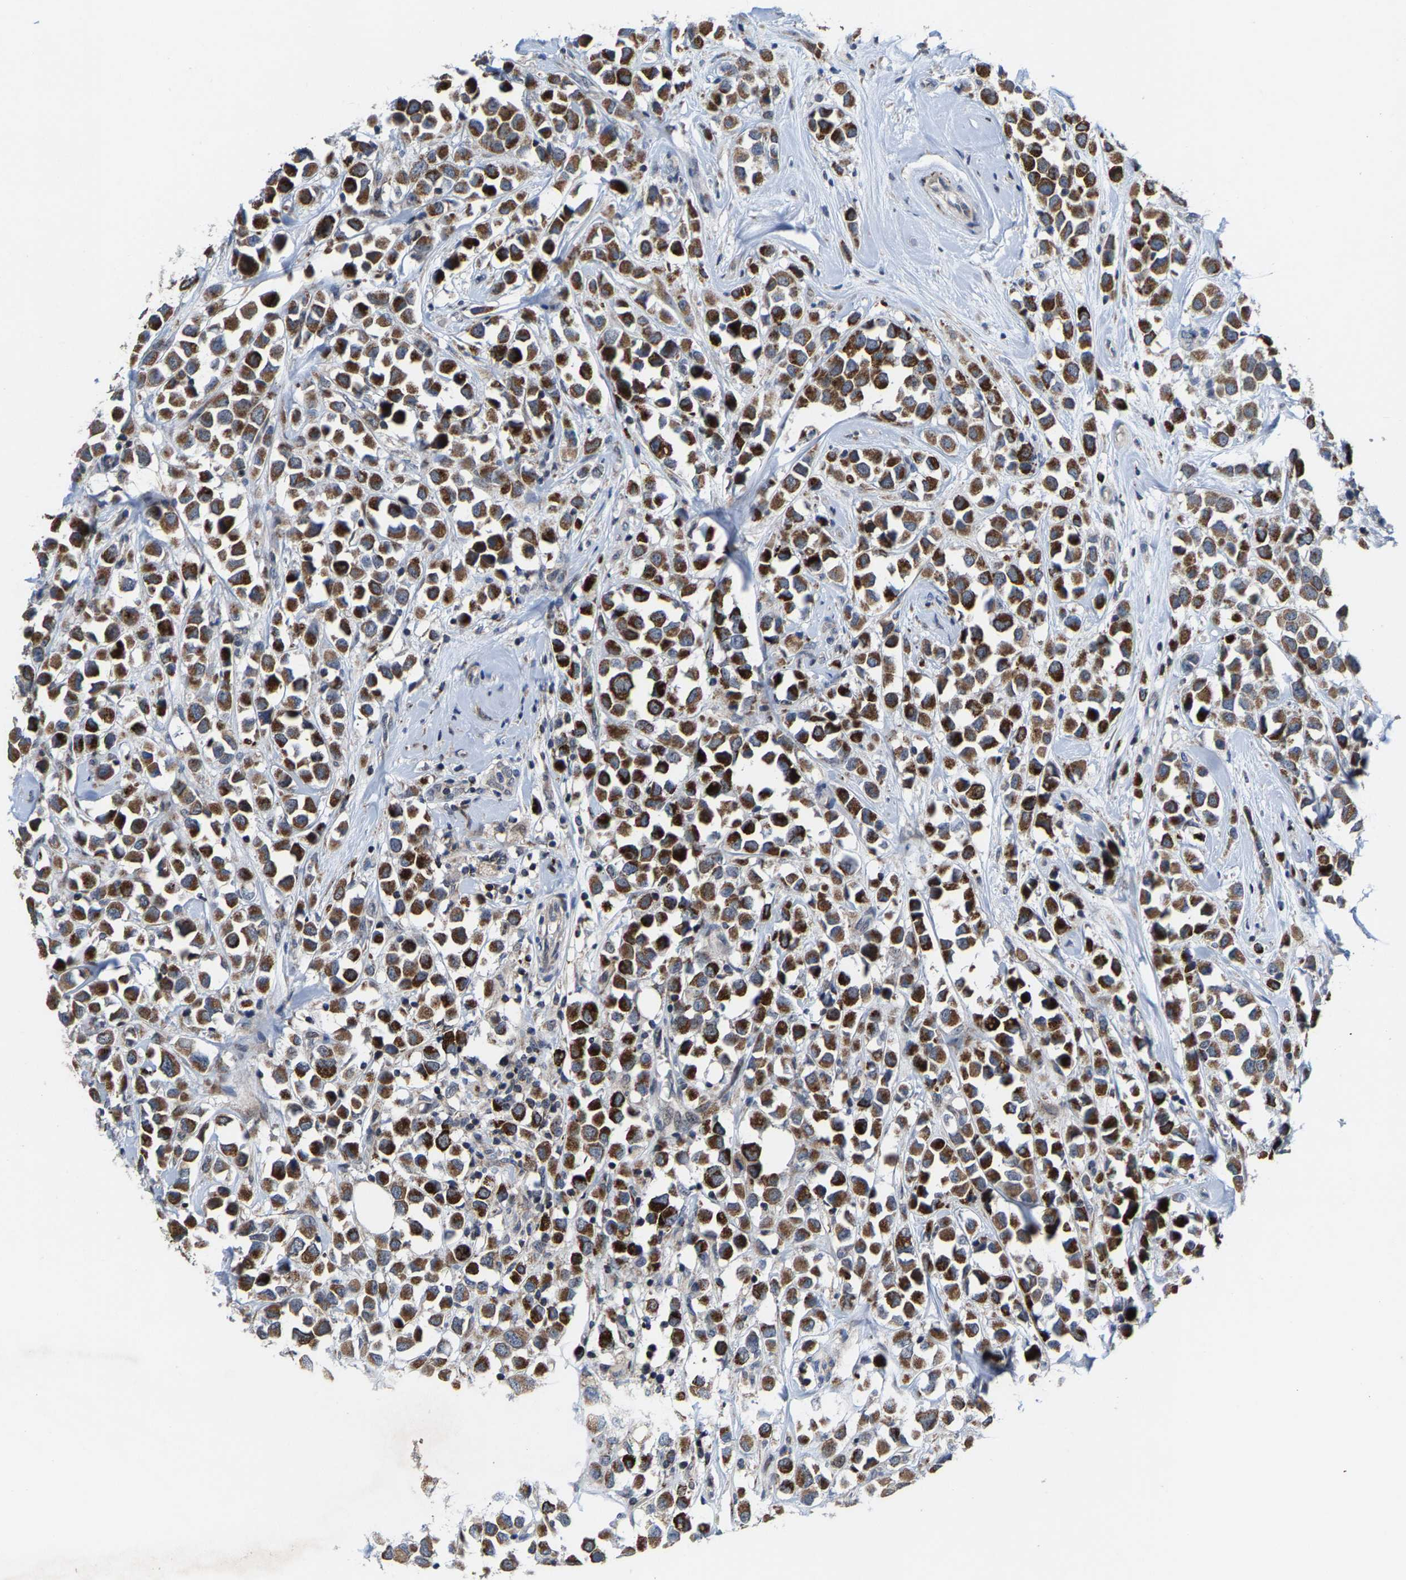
{"staining": {"intensity": "strong", "quantity": ">75%", "location": "cytoplasmic/membranous"}, "tissue": "breast cancer", "cell_type": "Tumor cells", "image_type": "cancer", "snomed": [{"axis": "morphology", "description": "Duct carcinoma"}, {"axis": "topography", "description": "Breast"}], "caption": "Breast cancer stained with DAB immunohistochemistry (IHC) reveals high levels of strong cytoplasmic/membranous positivity in approximately >75% of tumor cells.", "gene": "TDRKH", "patient": {"sex": "female", "age": 61}}